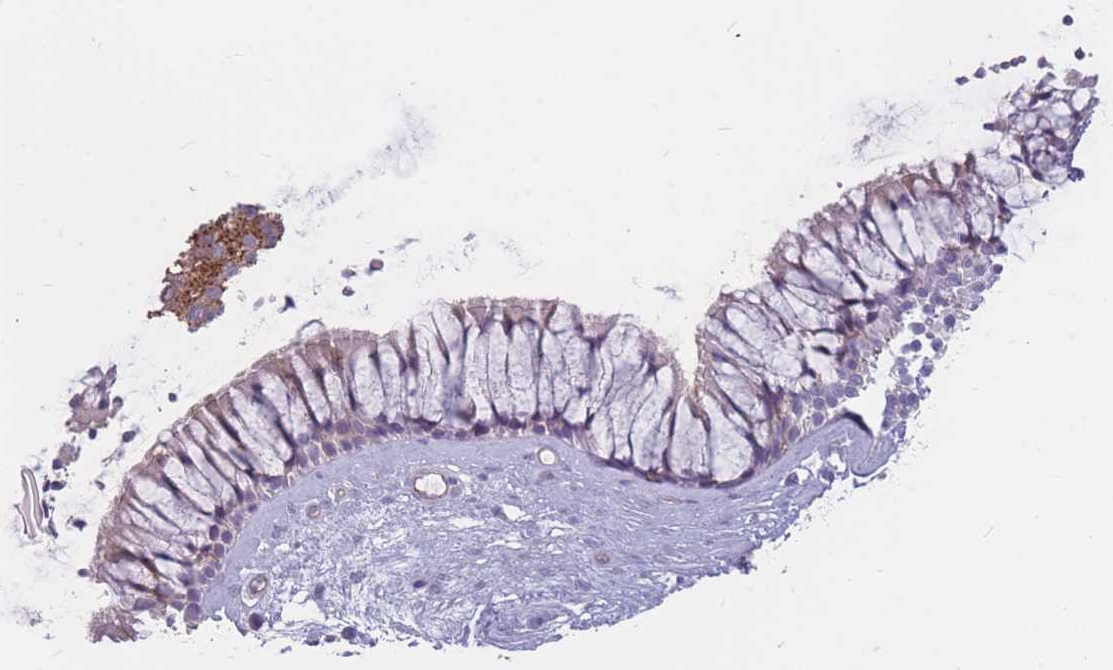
{"staining": {"intensity": "negative", "quantity": "none", "location": "none"}, "tissue": "nasopharynx", "cell_type": "Respiratory epithelial cells", "image_type": "normal", "snomed": [{"axis": "morphology", "description": "Normal tissue, NOS"}, {"axis": "topography", "description": "Nasopharynx"}], "caption": "Histopathology image shows no protein staining in respiratory epithelial cells of benign nasopharynx.", "gene": "GNA11", "patient": {"sex": "male", "age": 64}}